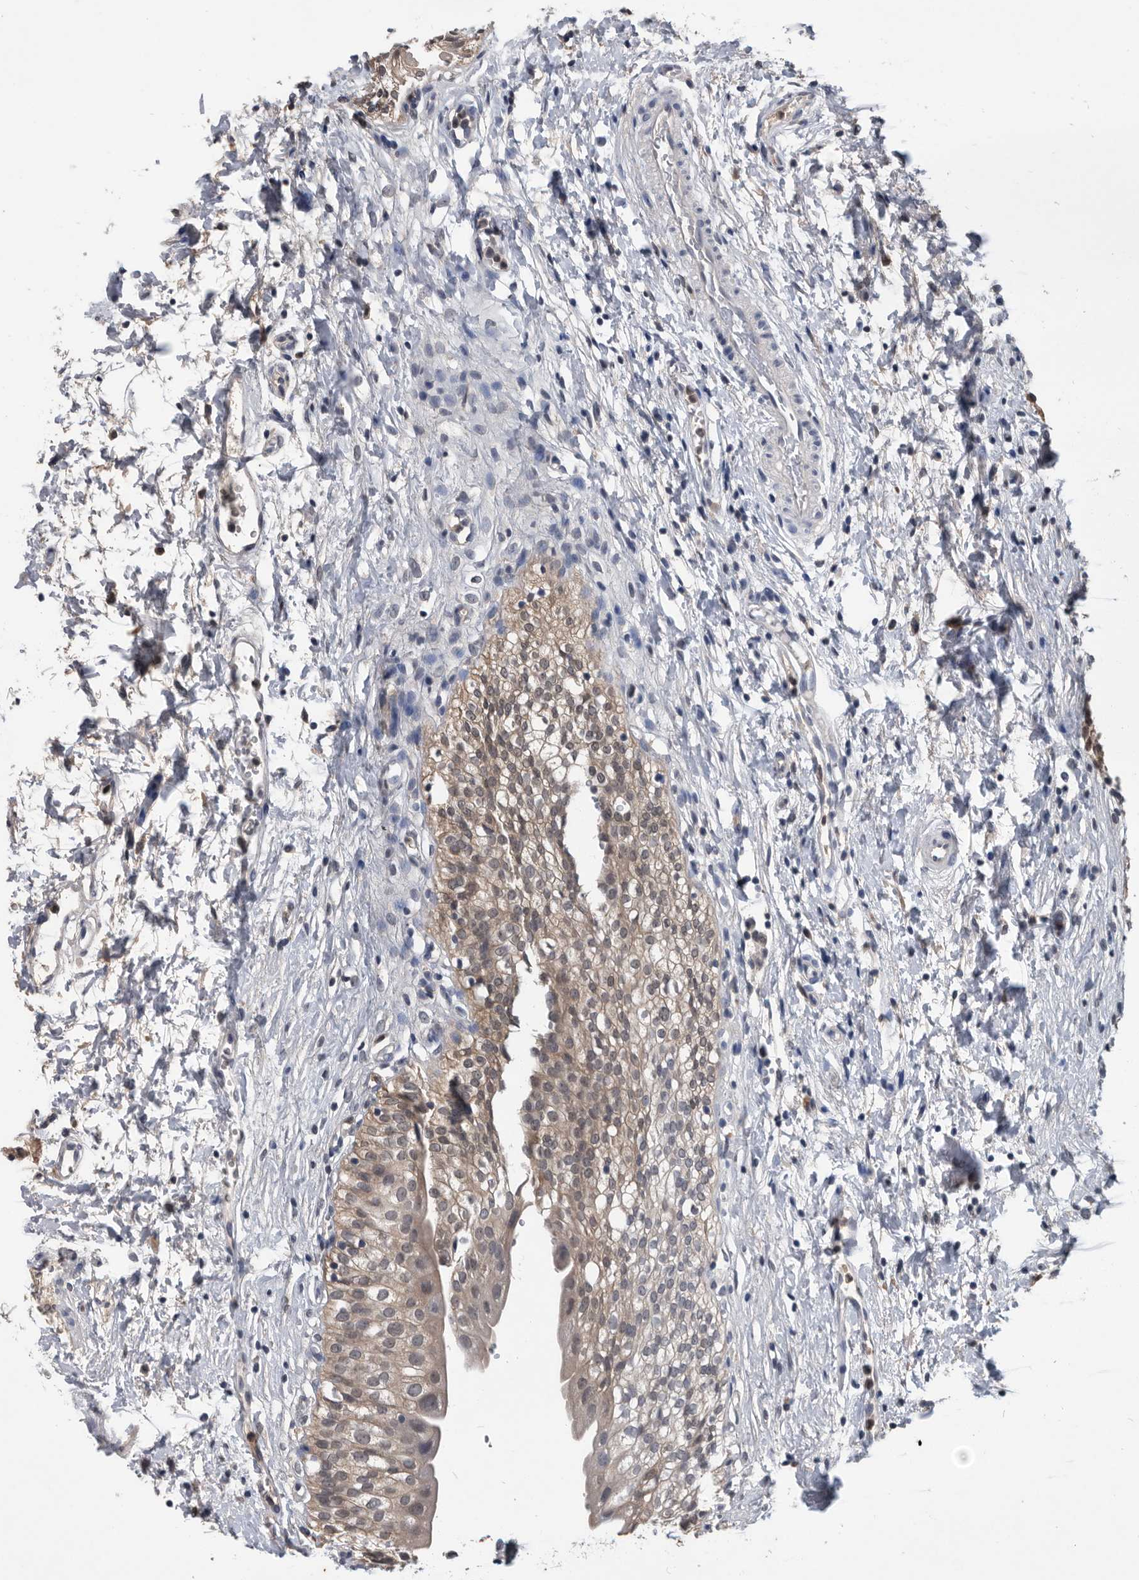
{"staining": {"intensity": "moderate", "quantity": ">75%", "location": "cytoplasmic/membranous"}, "tissue": "urinary bladder", "cell_type": "Urothelial cells", "image_type": "normal", "snomed": [{"axis": "morphology", "description": "Normal tissue, NOS"}, {"axis": "topography", "description": "Urinary bladder"}], "caption": "DAB (3,3'-diaminobenzidine) immunohistochemical staining of benign urinary bladder displays moderate cytoplasmic/membranous protein positivity in approximately >75% of urothelial cells.", "gene": "PDXK", "patient": {"sex": "male", "age": 51}}